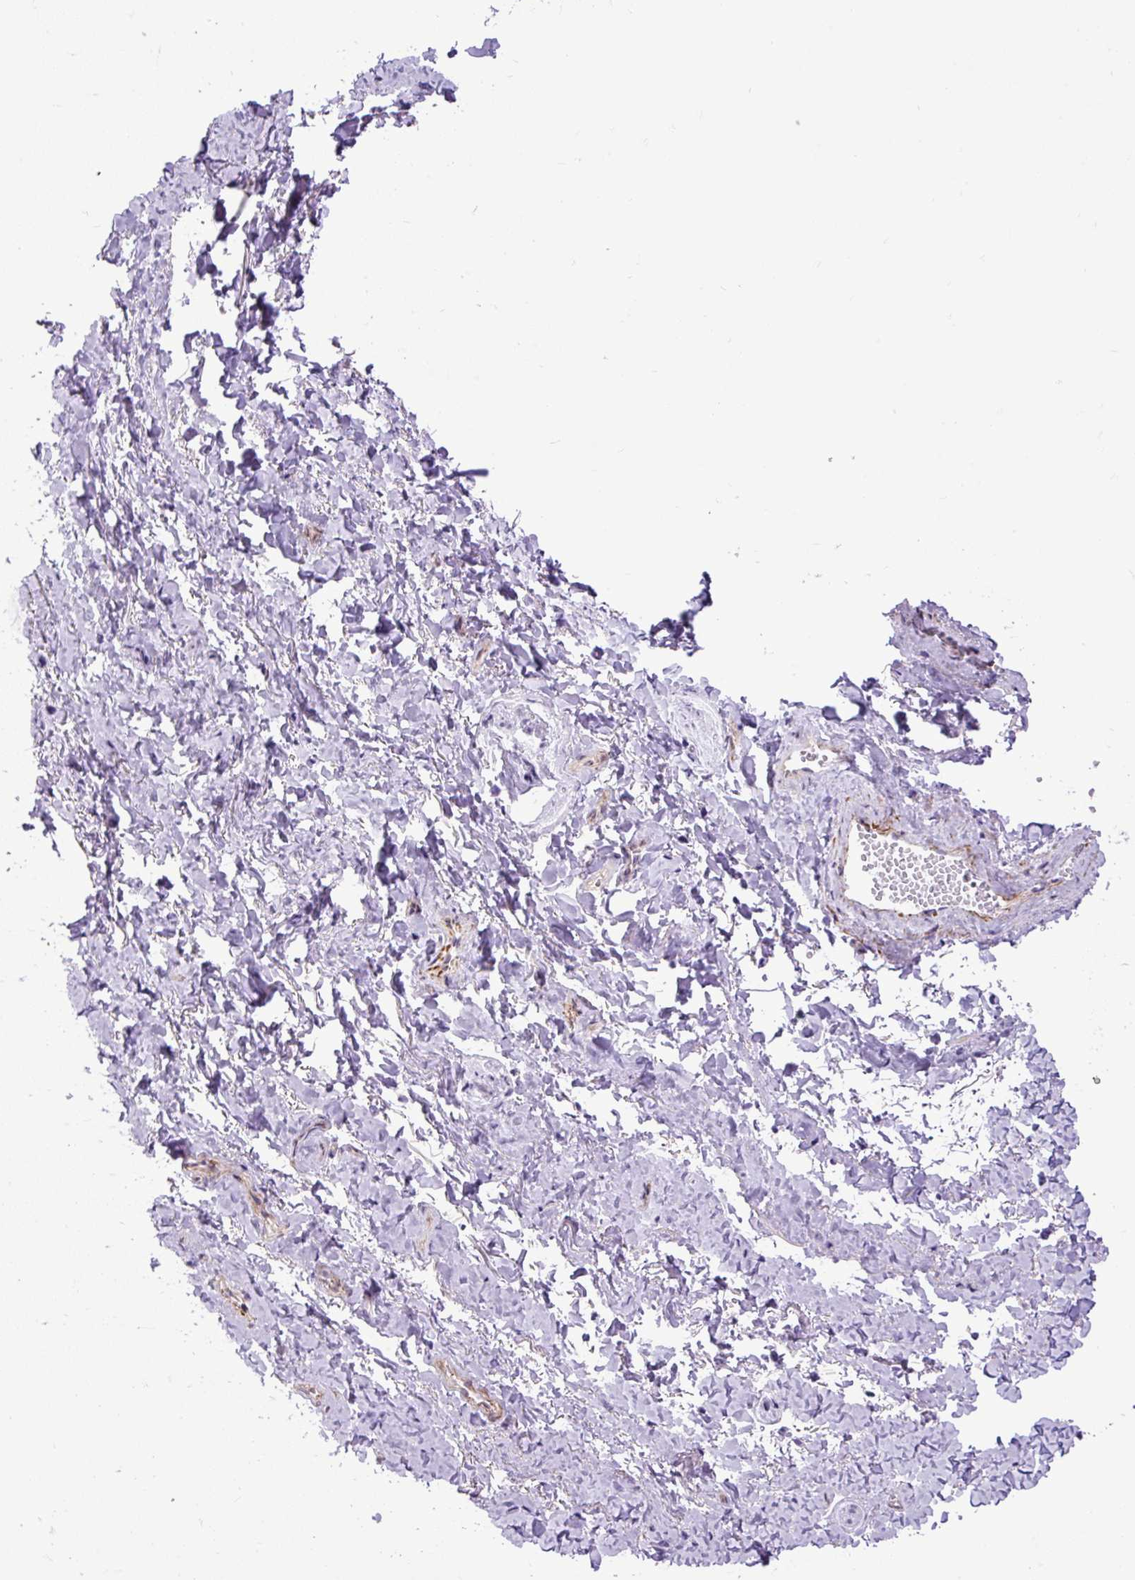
{"staining": {"intensity": "moderate", "quantity": "25%-75%", "location": "cytoplasmic/membranous"}, "tissue": "soft tissue", "cell_type": "Fibroblasts", "image_type": "normal", "snomed": [{"axis": "morphology", "description": "Normal tissue, NOS"}, {"axis": "topography", "description": "Vulva"}, {"axis": "topography", "description": "Vagina"}, {"axis": "topography", "description": "Peripheral nerve tissue"}], "caption": "Immunohistochemical staining of unremarkable human soft tissue exhibits medium levels of moderate cytoplasmic/membranous staining in approximately 25%-75% of fibroblasts.", "gene": "ZNF197", "patient": {"sex": "female", "age": 66}}